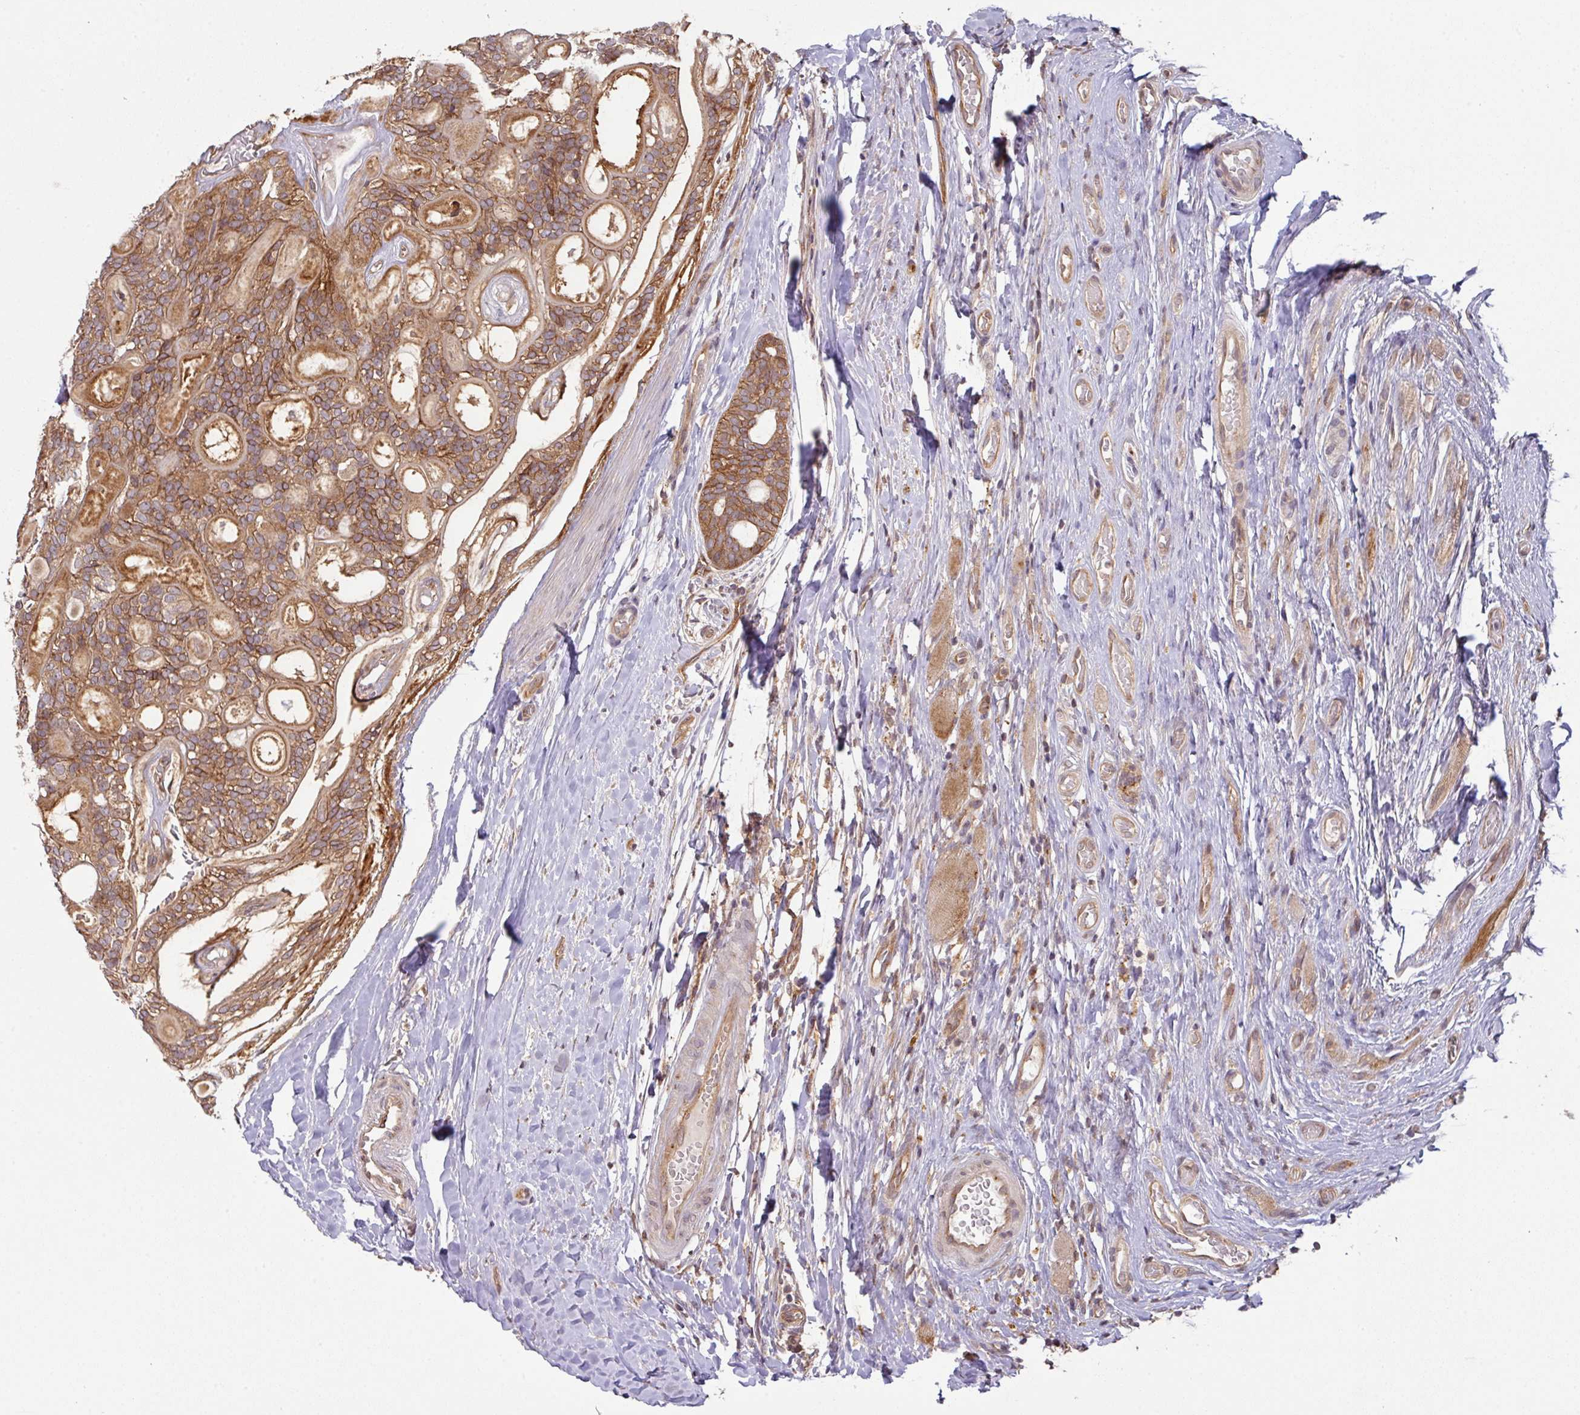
{"staining": {"intensity": "moderate", "quantity": ">75%", "location": "cytoplasmic/membranous"}, "tissue": "head and neck cancer", "cell_type": "Tumor cells", "image_type": "cancer", "snomed": [{"axis": "morphology", "description": "Adenocarcinoma, NOS"}, {"axis": "topography", "description": "Head-Neck"}], "caption": "This micrograph reveals head and neck cancer (adenocarcinoma) stained with immunohistochemistry (IHC) to label a protein in brown. The cytoplasmic/membranous of tumor cells show moderate positivity for the protein. Nuclei are counter-stained blue.", "gene": "CYFIP2", "patient": {"sex": "male", "age": 66}}